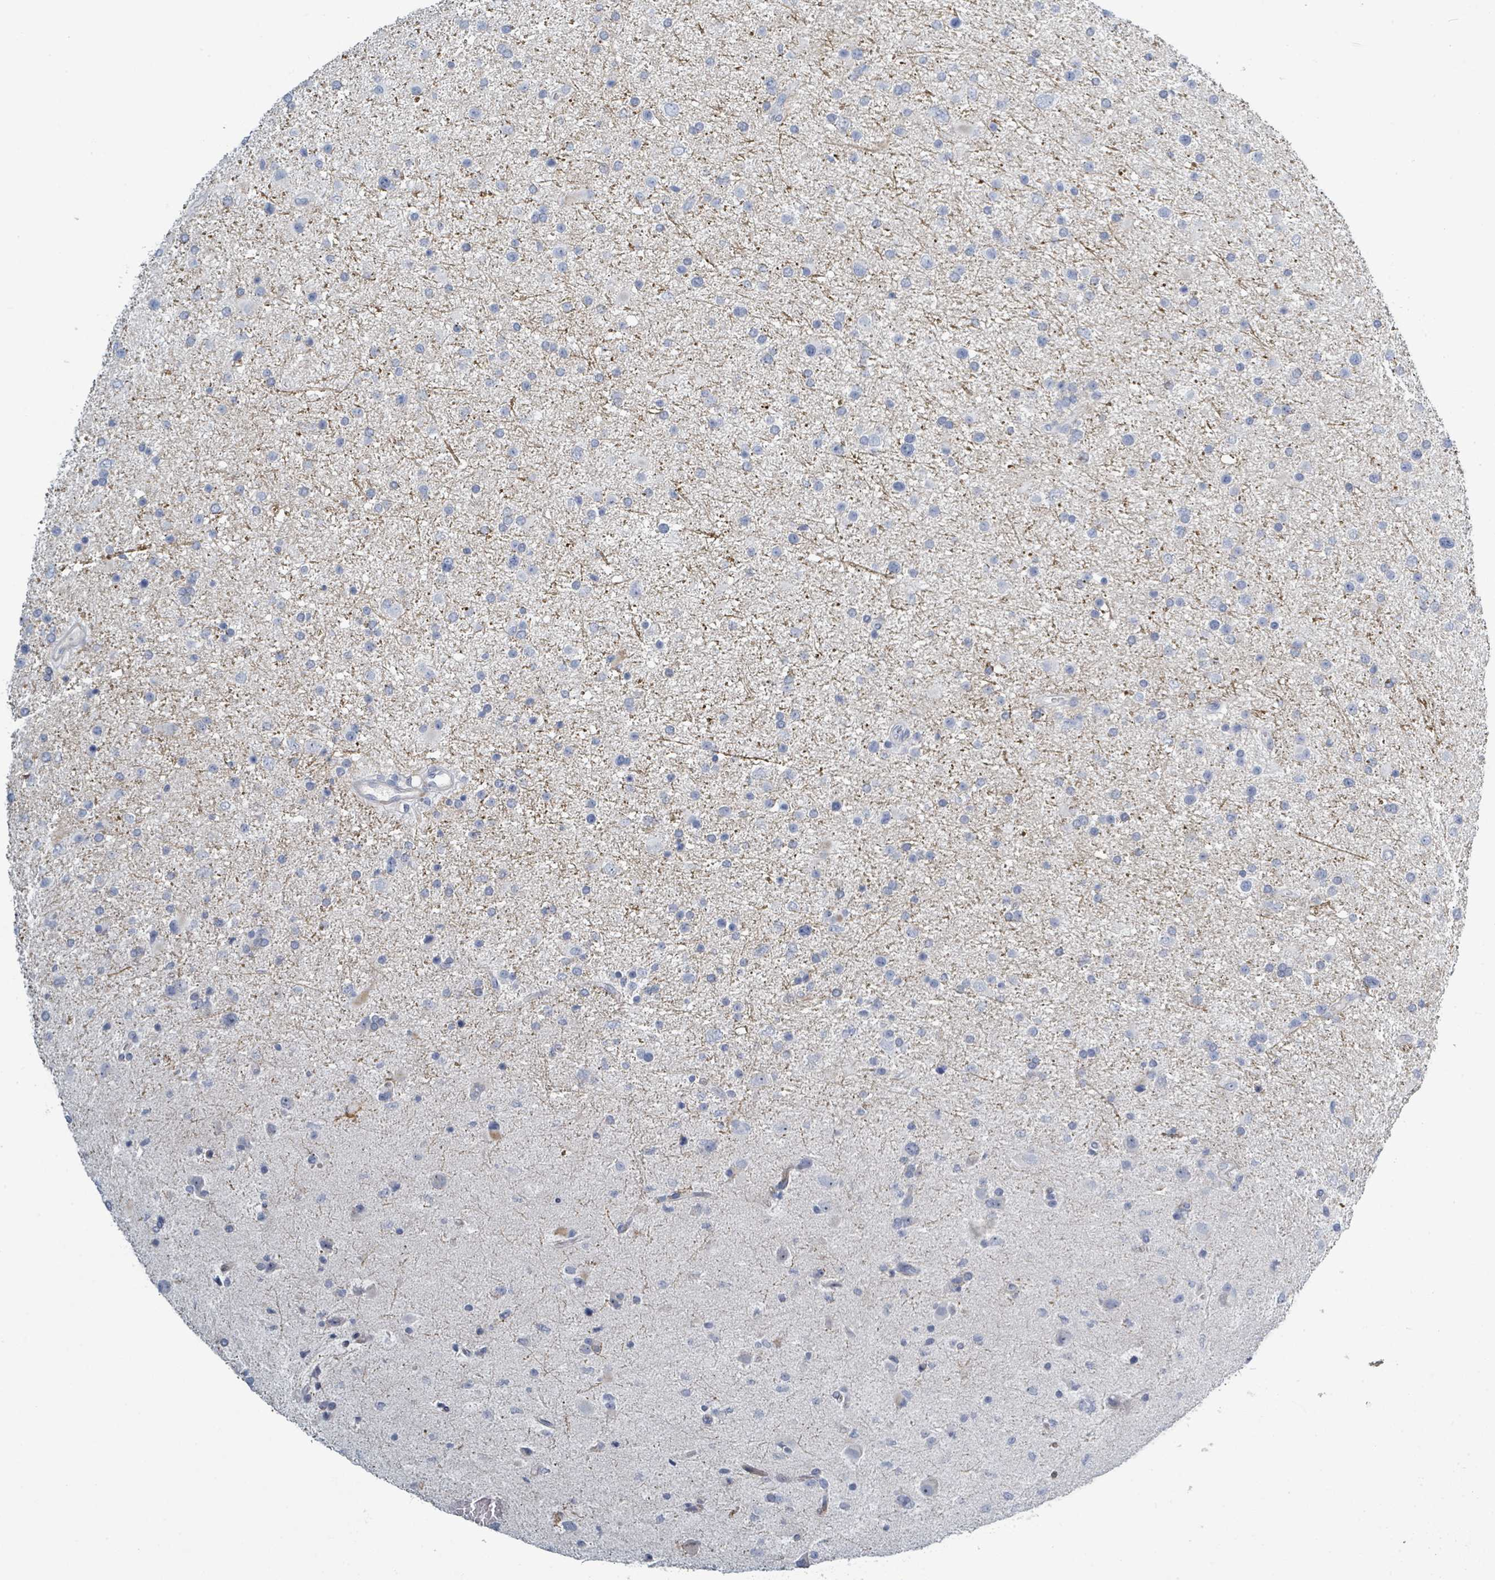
{"staining": {"intensity": "negative", "quantity": "none", "location": "none"}, "tissue": "glioma", "cell_type": "Tumor cells", "image_type": "cancer", "snomed": [{"axis": "morphology", "description": "Glioma, malignant, Low grade"}, {"axis": "topography", "description": "Brain"}], "caption": "Histopathology image shows no protein staining in tumor cells of glioma tissue. Brightfield microscopy of immunohistochemistry stained with DAB (brown) and hematoxylin (blue), captured at high magnification.", "gene": "RAB33B", "patient": {"sex": "female", "age": 32}}